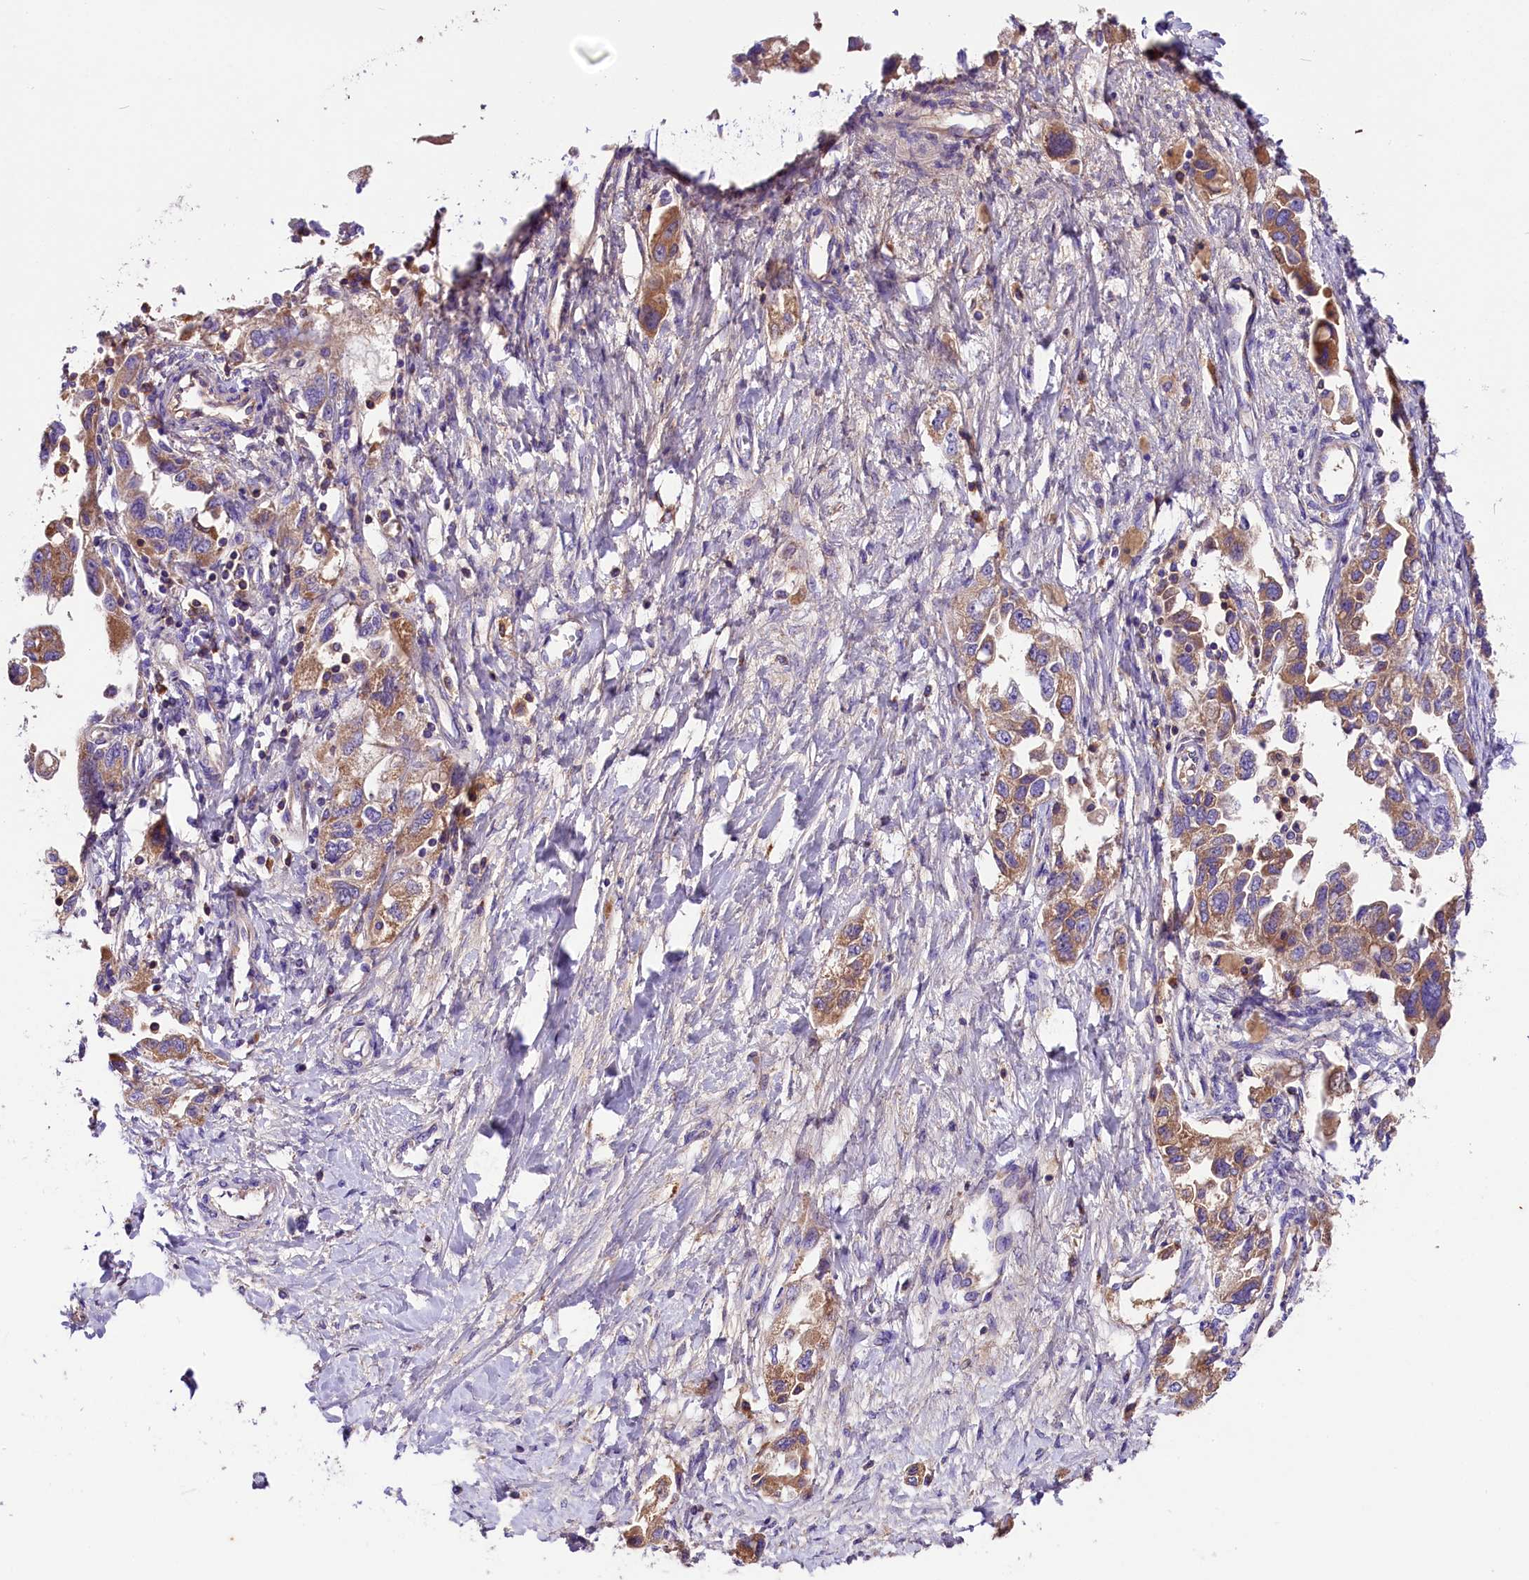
{"staining": {"intensity": "moderate", "quantity": ">75%", "location": "cytoplasmic/membranous"}, "tissue": "ovarian cancer", "cell_type": "Tumor cells", "image_type": "cancer", "snomed": [{"axis": "morphology", "description": "Carcinoma, NOS"}, {"axis": "morphology", "description": "Cystadenocarcinoma, serous, NOS"}, {"axis": "topography", "description": "Ovary"}], "caption": "Brown immunohistochemical staining in human ovarian serous cystadenocarcinoma displays moderate cytoplasmic/membranous staining in about >75% of tumor cells. The protein of interest is shown in brown color, while the nuclei are stained blue.", "gene": "SIX5", "patient": {"sex": "female", "age": 69}}